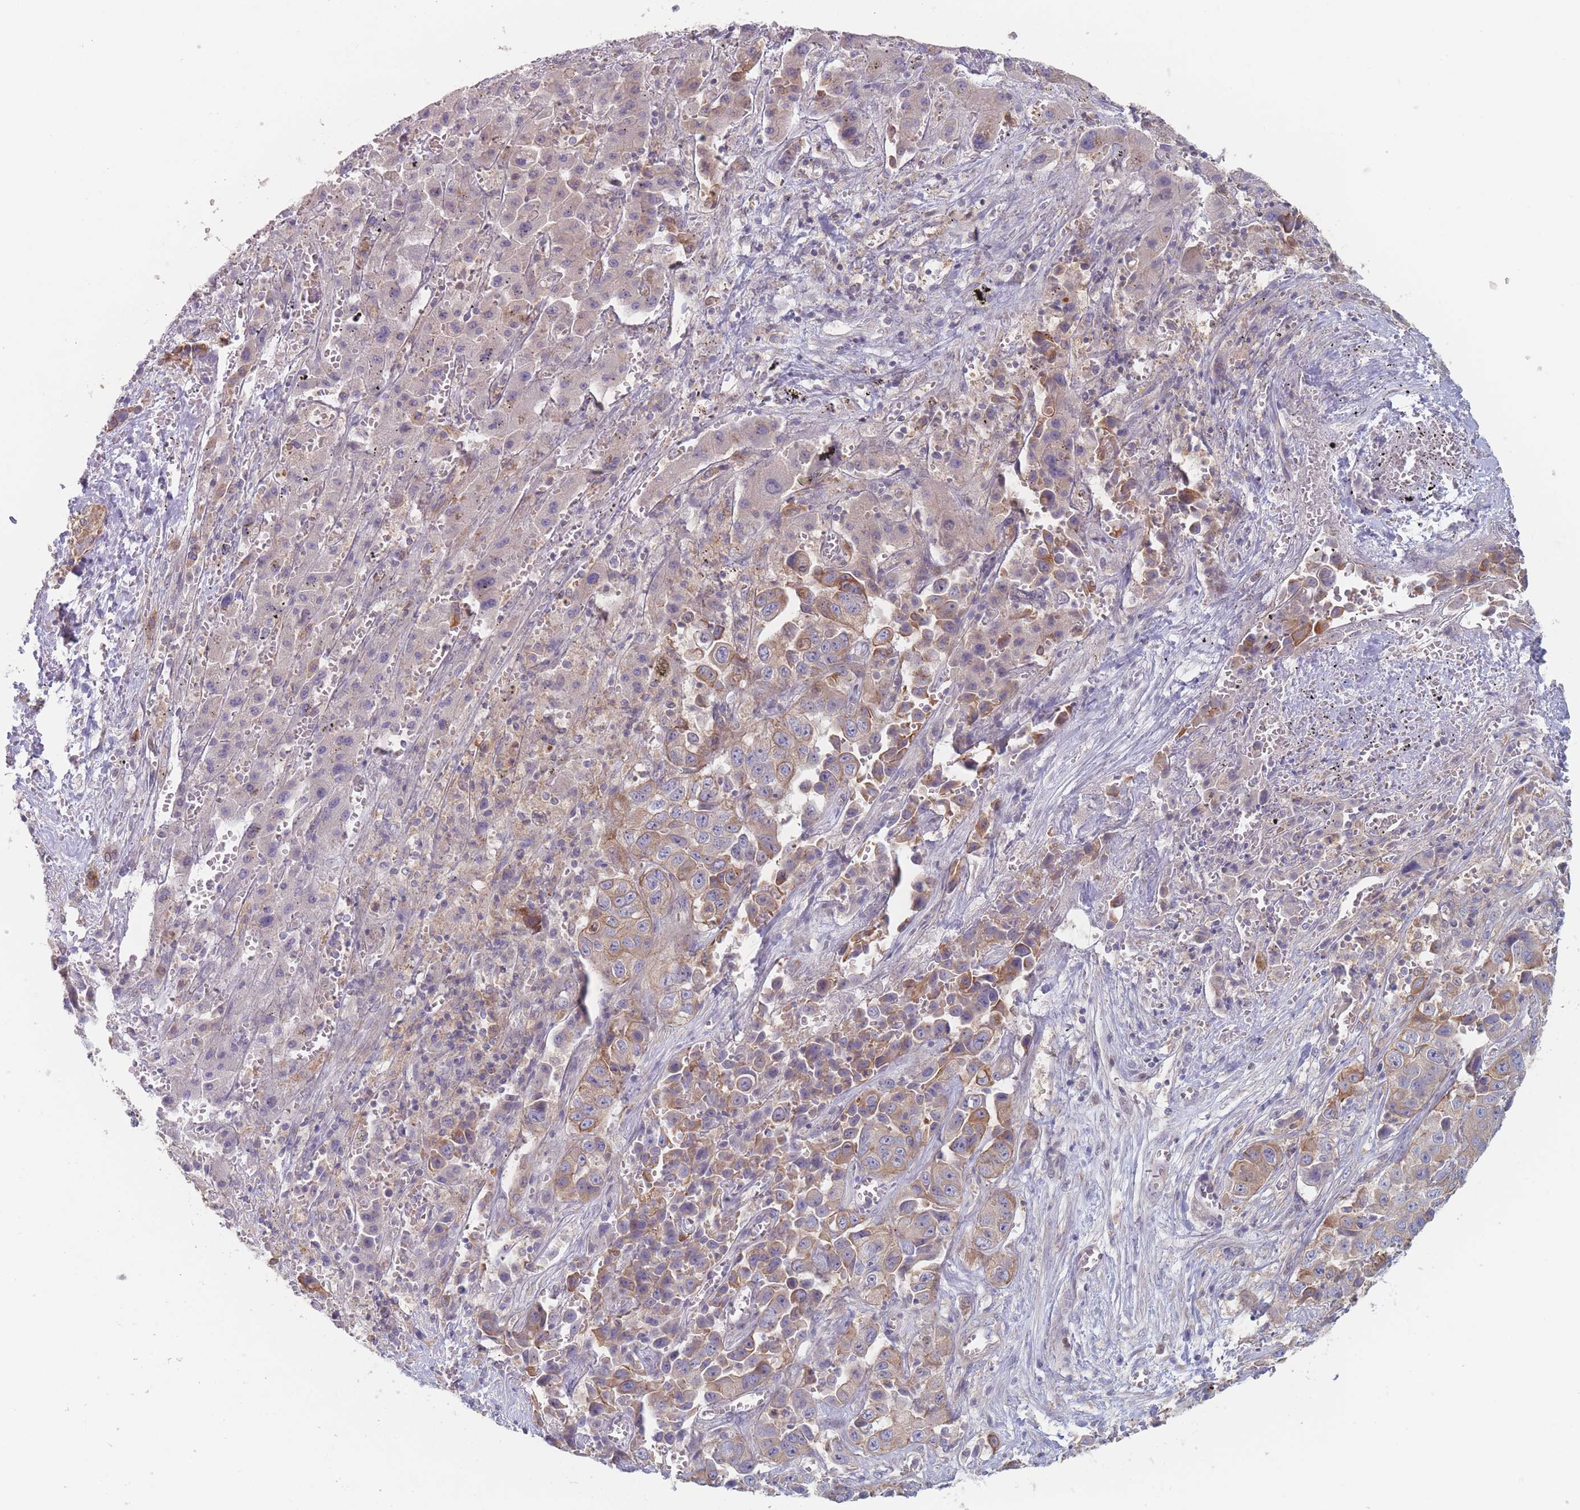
{"staining": {"intensity": "moderate", "quantity": "25%-75%", "location": "cytoplasmic/membranous"}, "tissue": "liver cancer", "cell_type": "Tumor cells", "image_type": "cancer", "snomed": [{"axis": "morphology", "description": "Cholangiocarcinoma"}, {"axis": "topography", "description": "Liver"}], "caption": "There is medium levels of moderate cytoplasmic/membranous positivity in tumor cells of liver cancer, as demonstrated by immunohistochemical staining (brown color).", "gene": "EFCC1", "patient": {"sex": "female", "age": 52}}